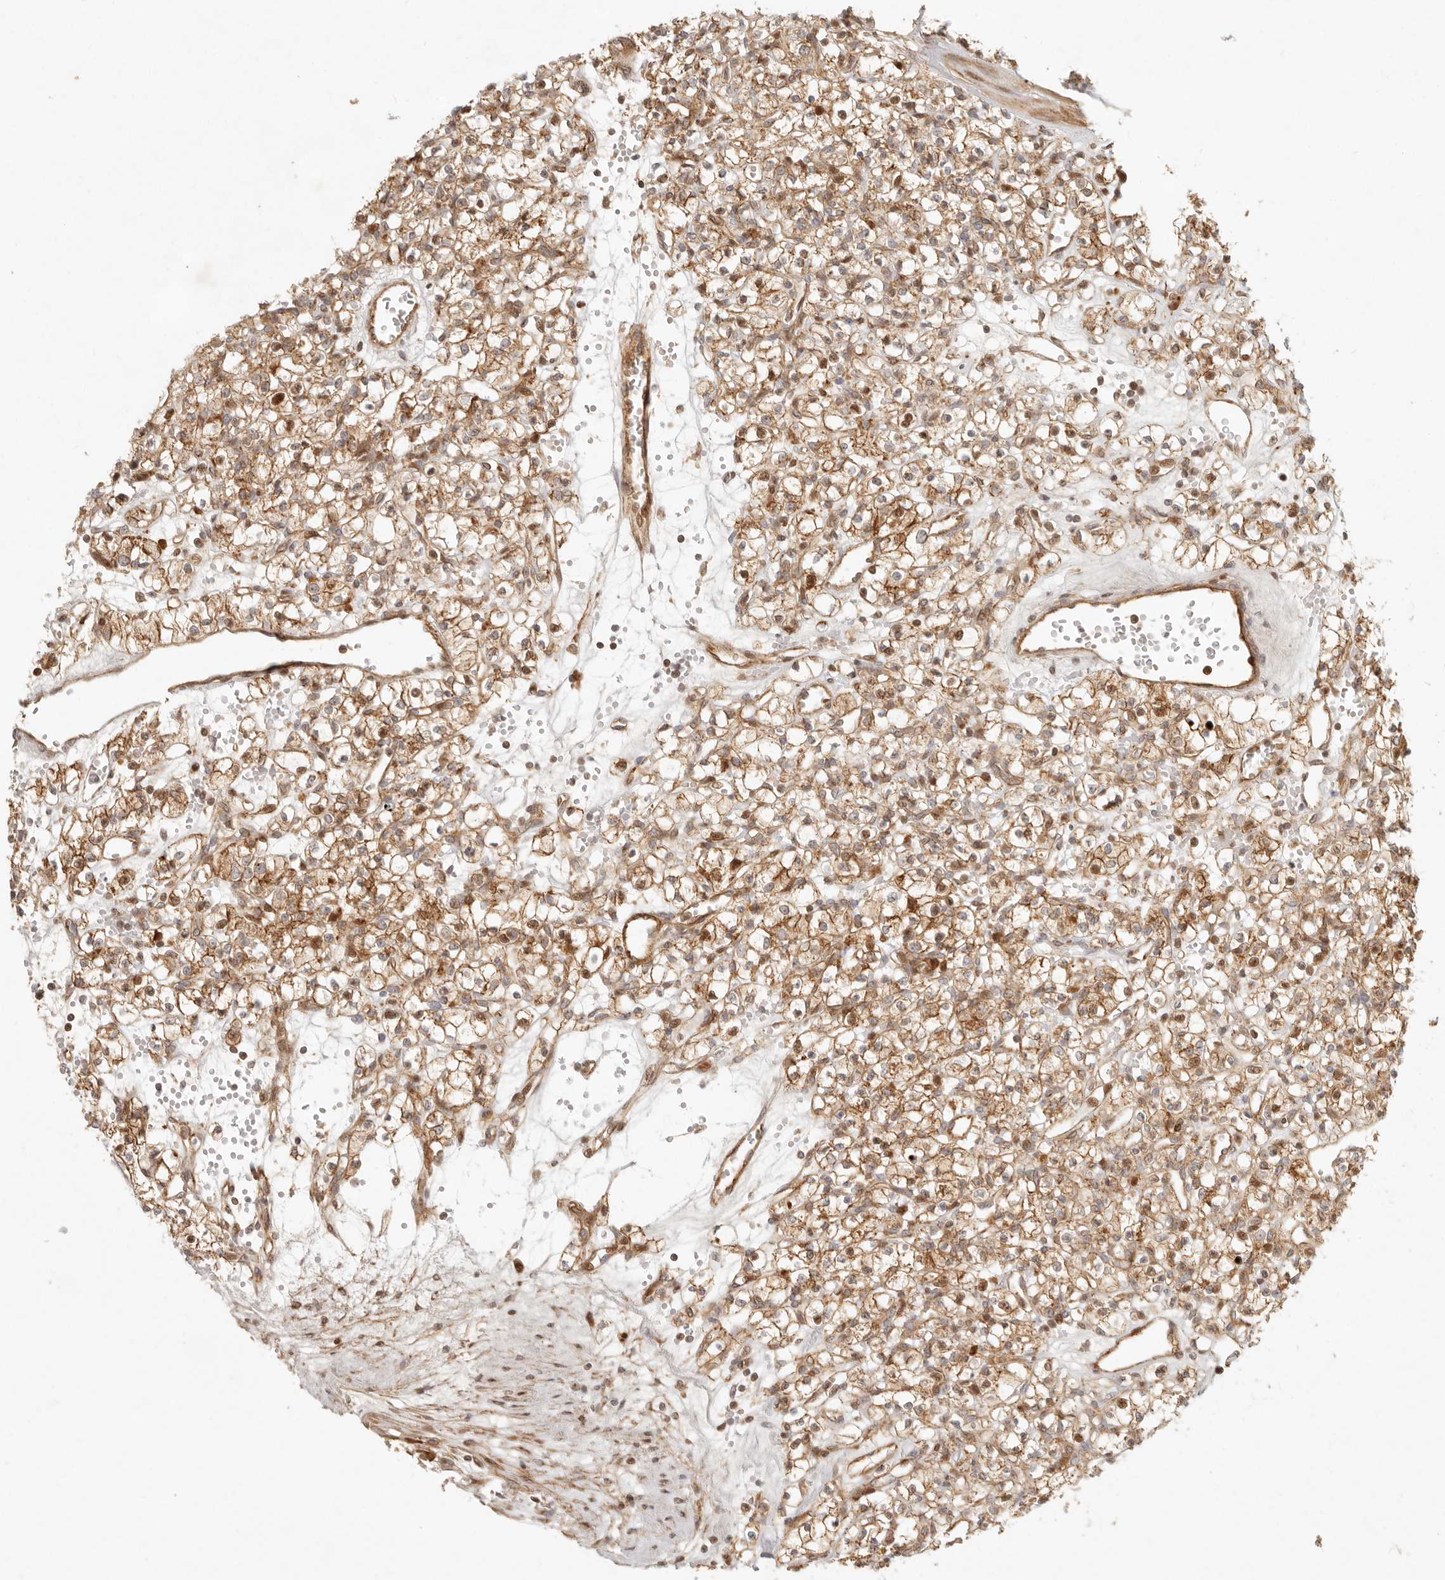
{"staining": {"intensity": "moderate", "quantity": ">75%", "location": "cytoplasmic/membranous,nuclear"}, "tissue": "renal cancer", "cell_type": "Tumor cells", "image_type": "cancer", "snomed": [{"axis": "morphology", "description": "Adenocarcinoma, NOS"}, {"axis": "topography", "description": "Kidney"}], "caption": "Brown immunohistochemical staining in human renal cancer (adenocarcinoma) exhibits moderate cytoplasmic/membranous and nuclear staining in about >75% of tumor cells.", "gene": "KLHL38", "patient": {"sex": "female", "age": 59}}